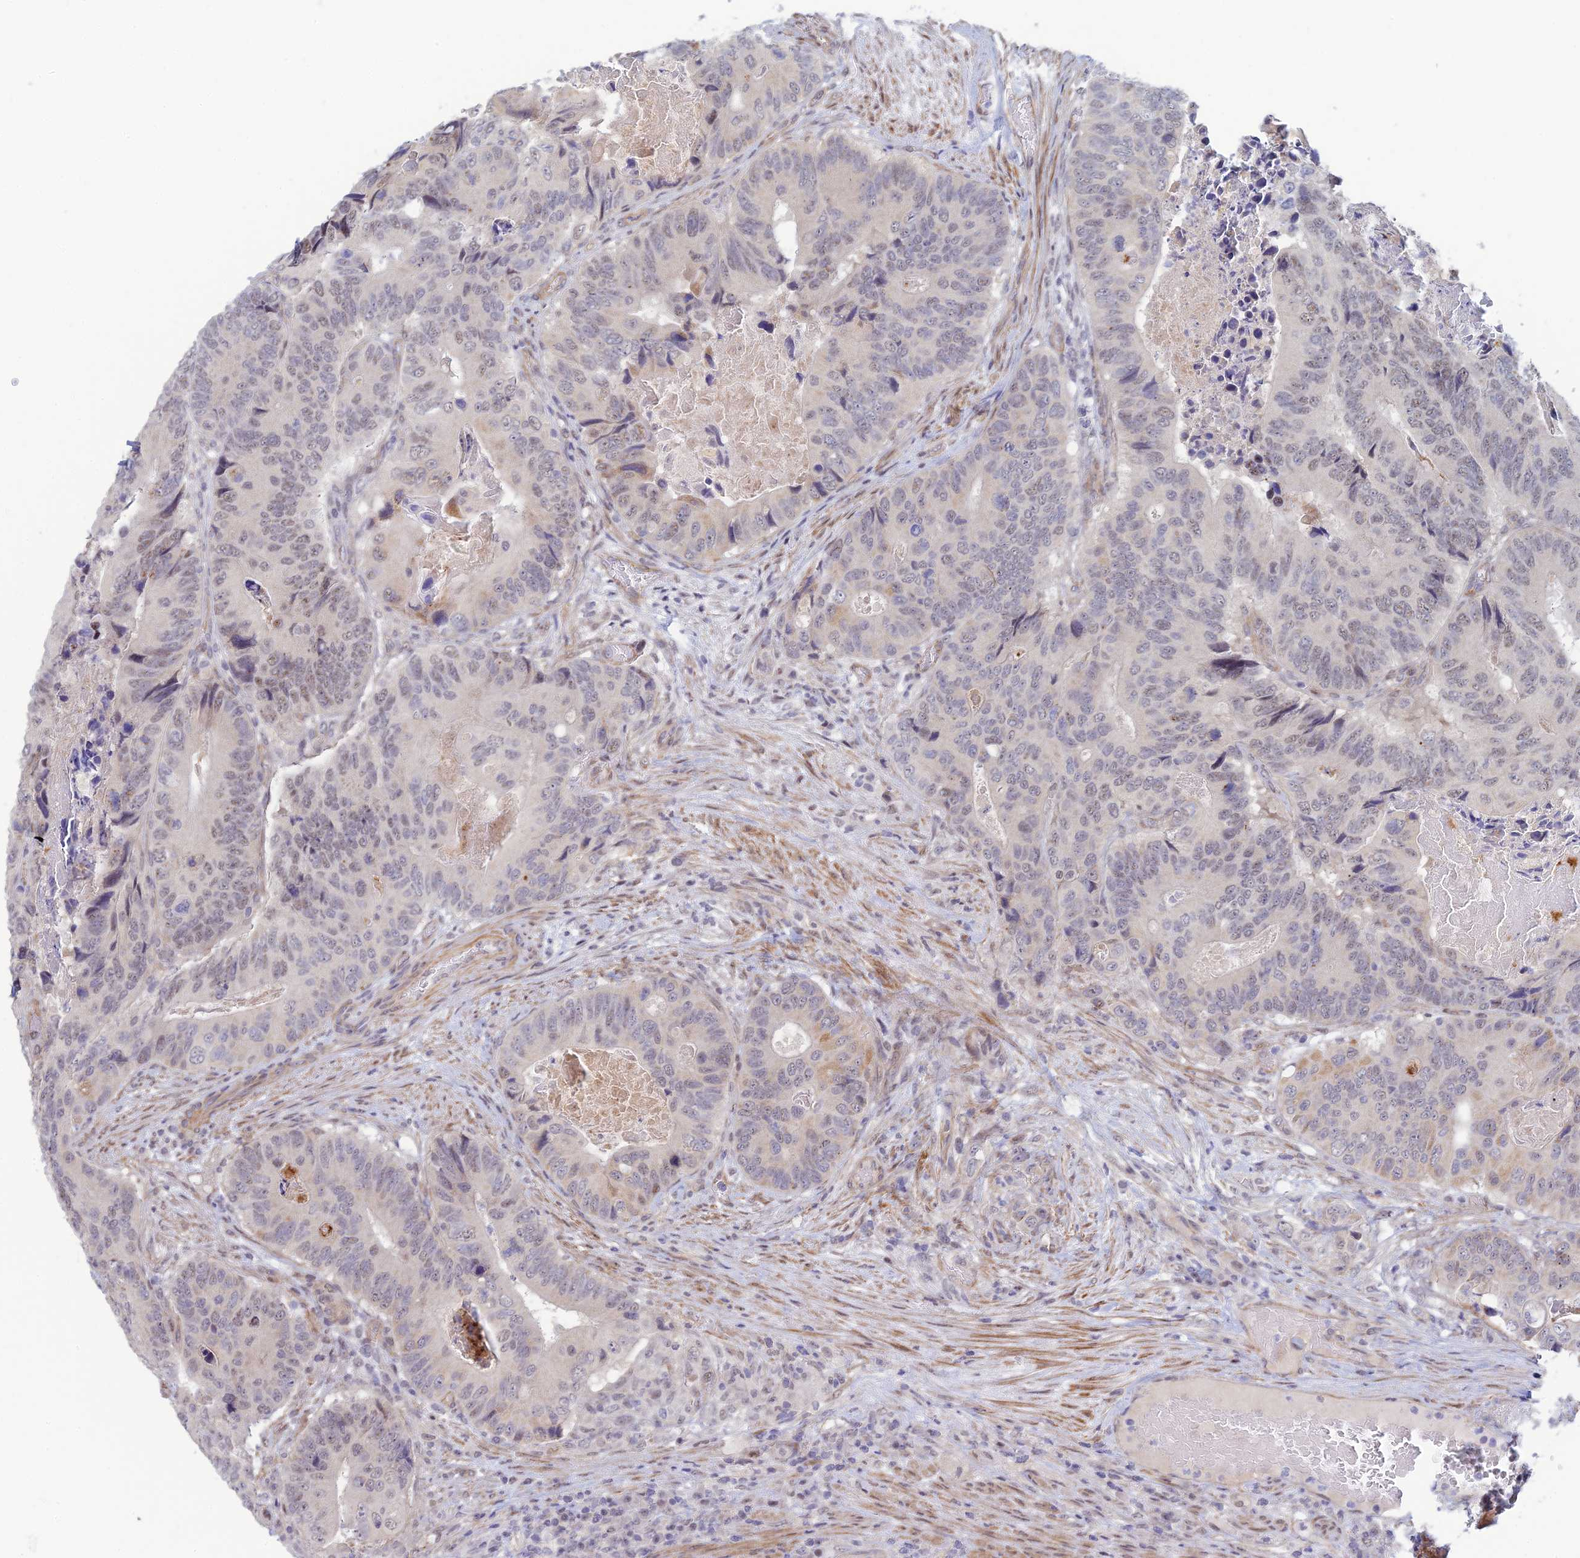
{"staining": {"intensity": "weak", "quantity": "<25%", "location": "nuclear"}, "tissue": "colorectal cancer", "cell_type": "Tumor cells", "image_type": "cancer", "snomed": [{"axis": "morphology", "description": "Adenocarcinoma, NOS"}, {"axis": "topography", "description": "Colon"}], "caption": "A histopathology image of human colorectal adenocarcinoma is negative for staining in tumor cells.", "gene": "CFAP92", "patient": {"sex": "male", "age": 84}}